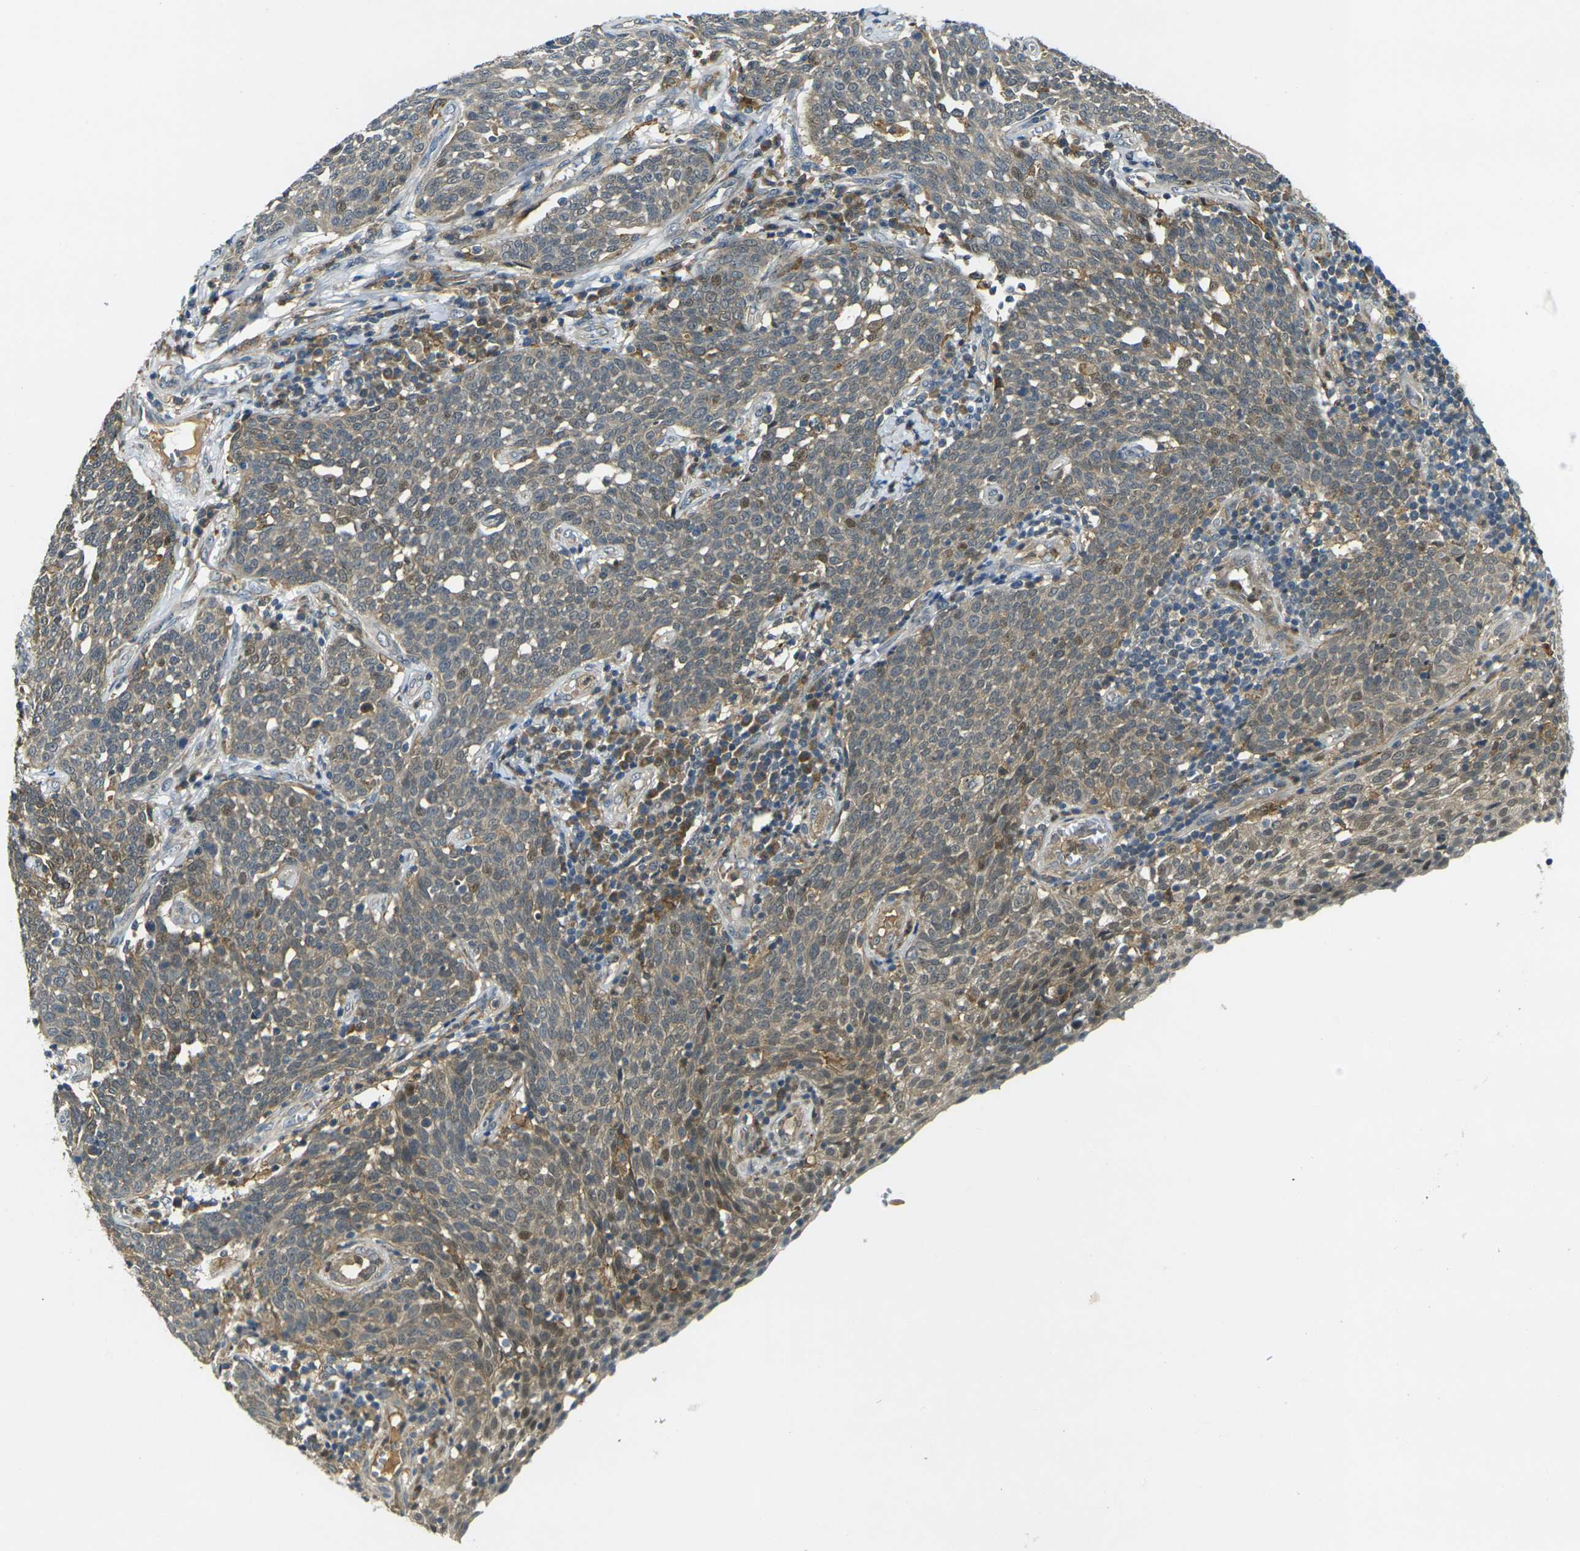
{"staining": {"intensity": "weak", "quantity": ">75%", "location": "cytoplasmic/membranous,nuclear"}, "tissue": "cervical cancer", "cell_type": "Tumor cells", "image_type": "cancer", "snomed": [{"axis": "morphology", "description": "Squamous cell carcinoma, NOS"}, {"axis": "topography", "description": "Cervix"}], "caption": "Approximately >75% of tumor cells in human cervical cancer (squamous cell carcinoma) display weak cytoplasmic/membranous and nuclear protein expression as visualized by brown immunohistochemical staining.", "gene": "PIGL", "patient": {"sex": "female", "age": 34}}